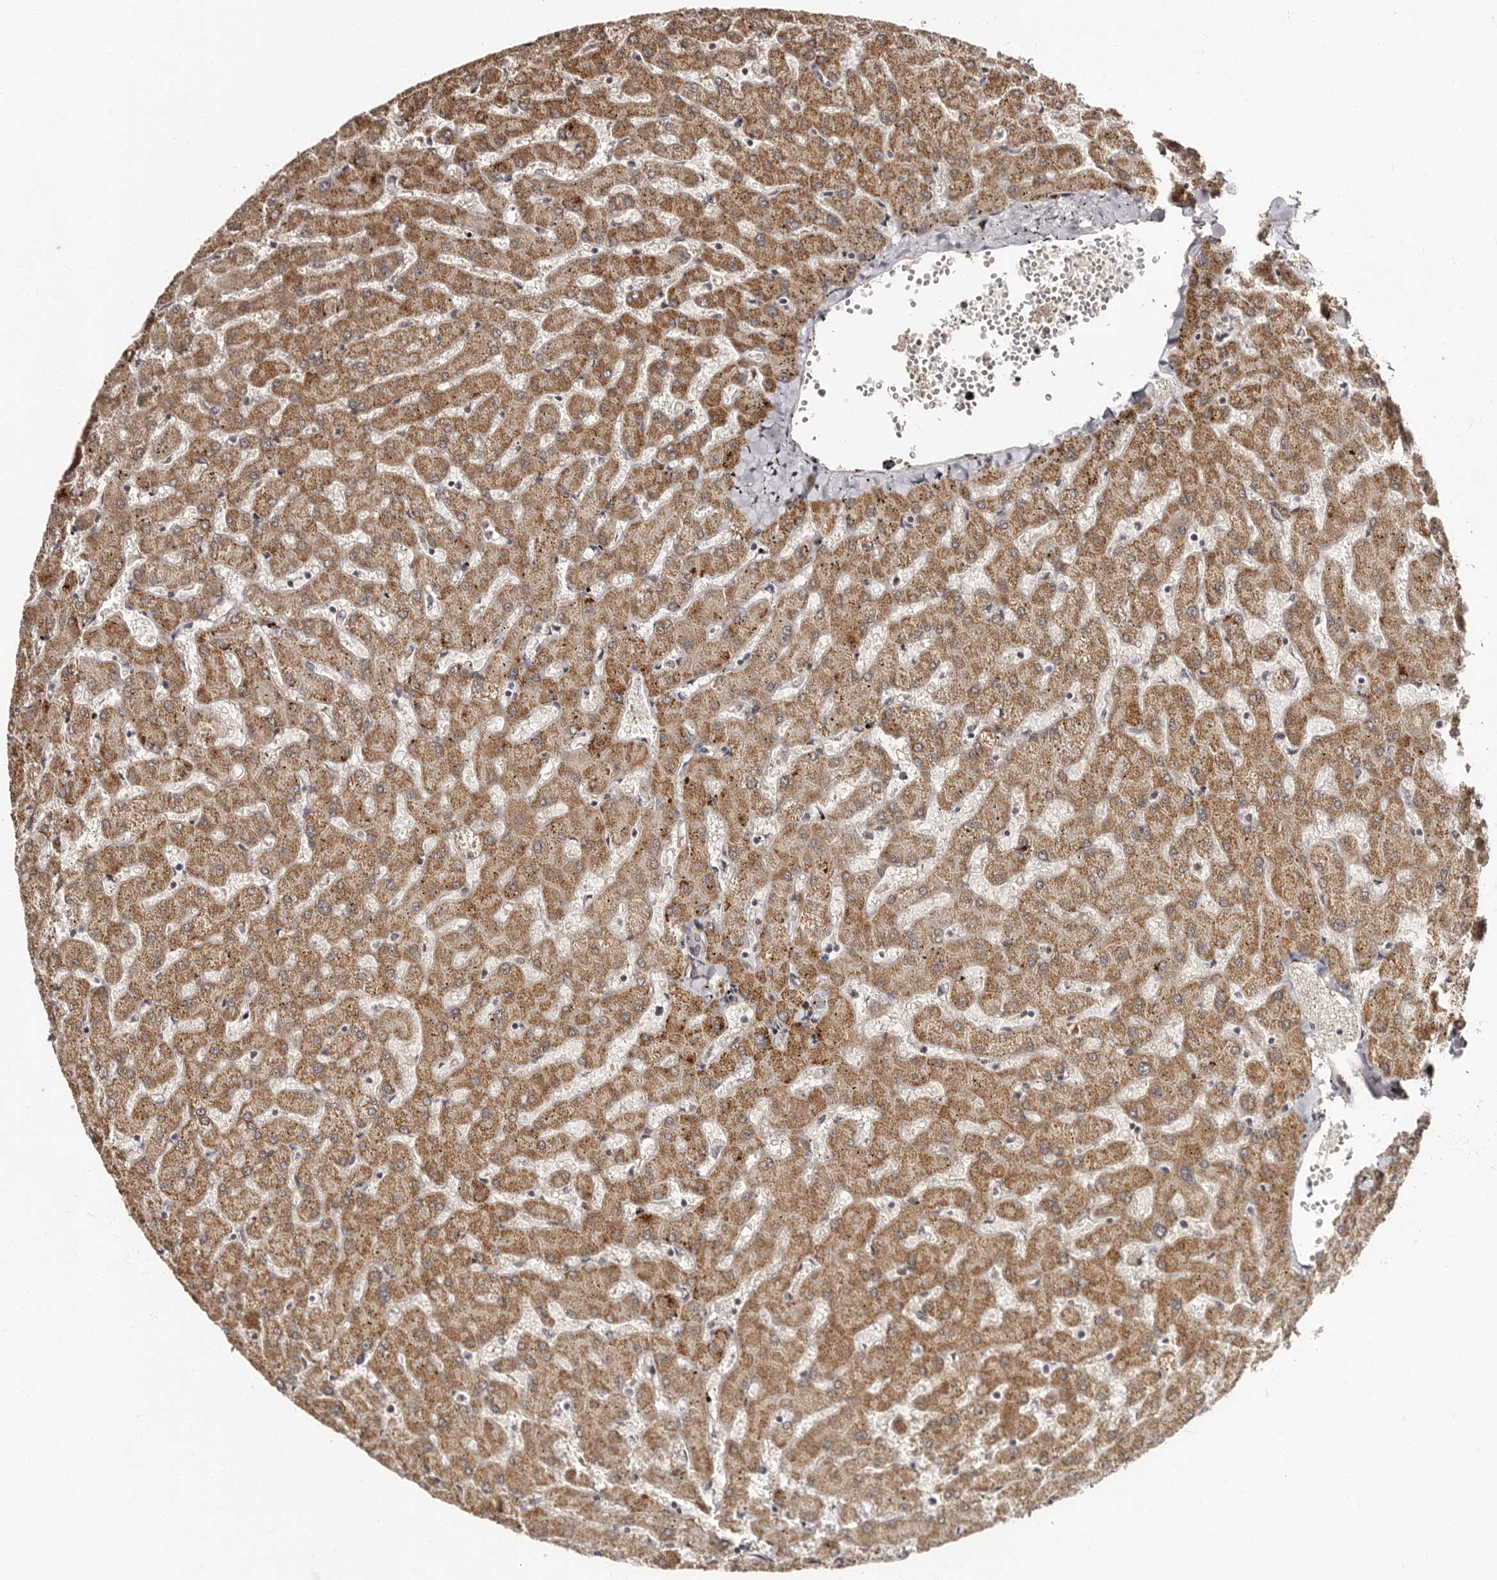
{"staining": {"intensity": "weak", "quantity": ">75%", "location": "cytoplasmic/membranous"}, "tissue": "liver", "cell_type": "Cholangiocytes", "image_type": "normal", "snomed": [{"axis": "morphology", "description": "Normal tissue, NOS"}, {"axis": "topography", "description": "Liver"}], "caption": "High-power microscopy captured an immunohistochemistry (IHC) photomicrograph of benign liver, revealing weak cytoplasmic/membranous staining in approximately >75% of cholangiocytes.", "gene": "TBC1D22B", "patient": {"sex": "female", "age": 63}}